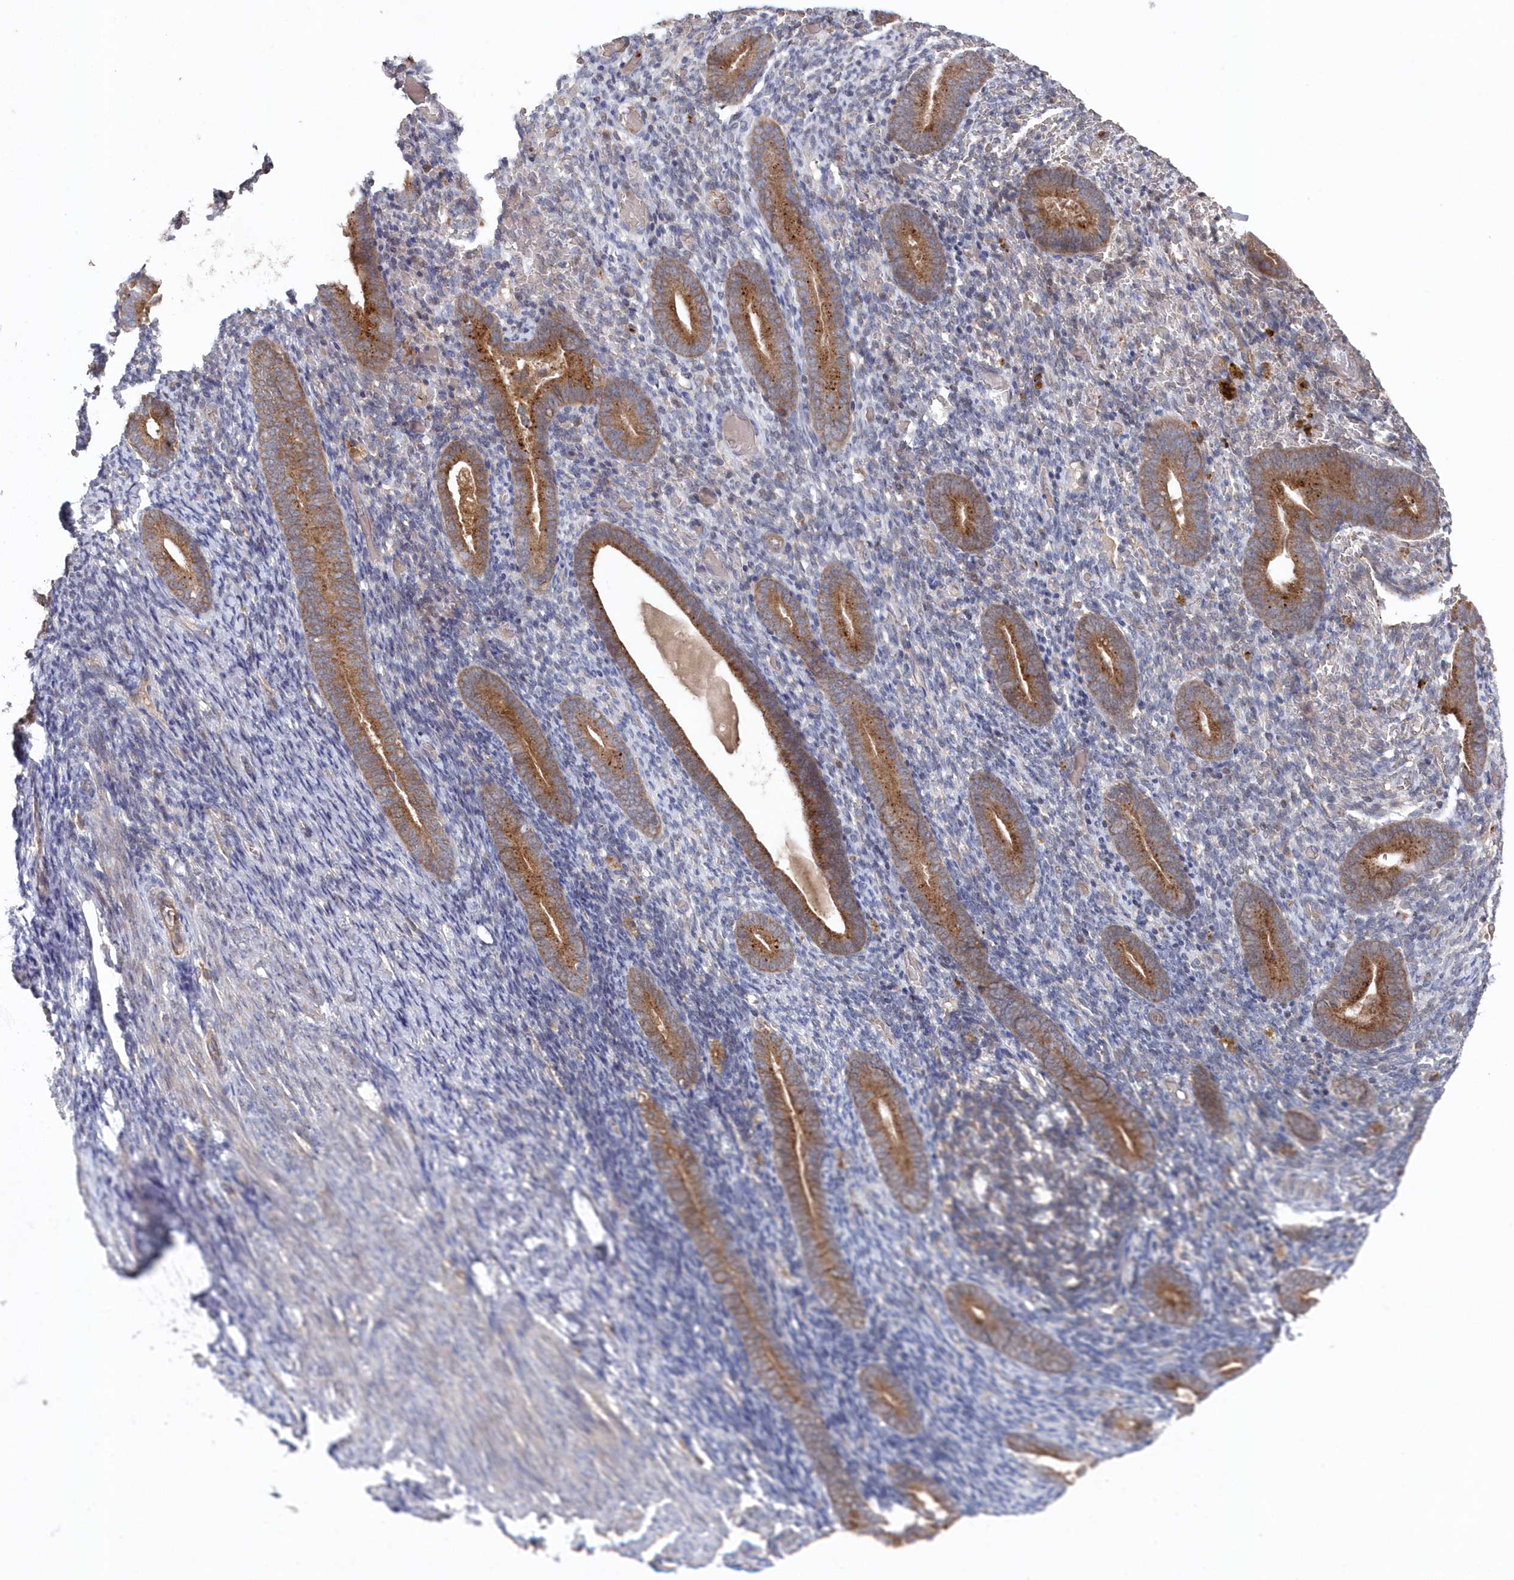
{"staining": {"intensity": "negative", "quantity": "none", "location": "none"}, "tissue": "endometrium", "cell_type": "Cells in endometrial stroma", "image_type": "normal", "snomed": [{"axis": "morphology", "description": "Normal tissue, NOS"}, {"axis": "topography", "description": "Endometrium"}], "caption": "A photomicrograph of human endometrium is negative for staining in cells in endometrial stroma. (DAB IHC with hematoxylin counter stain).", "gene": "ASNSD1", "patient": {"sex": "female", "age": 51}}